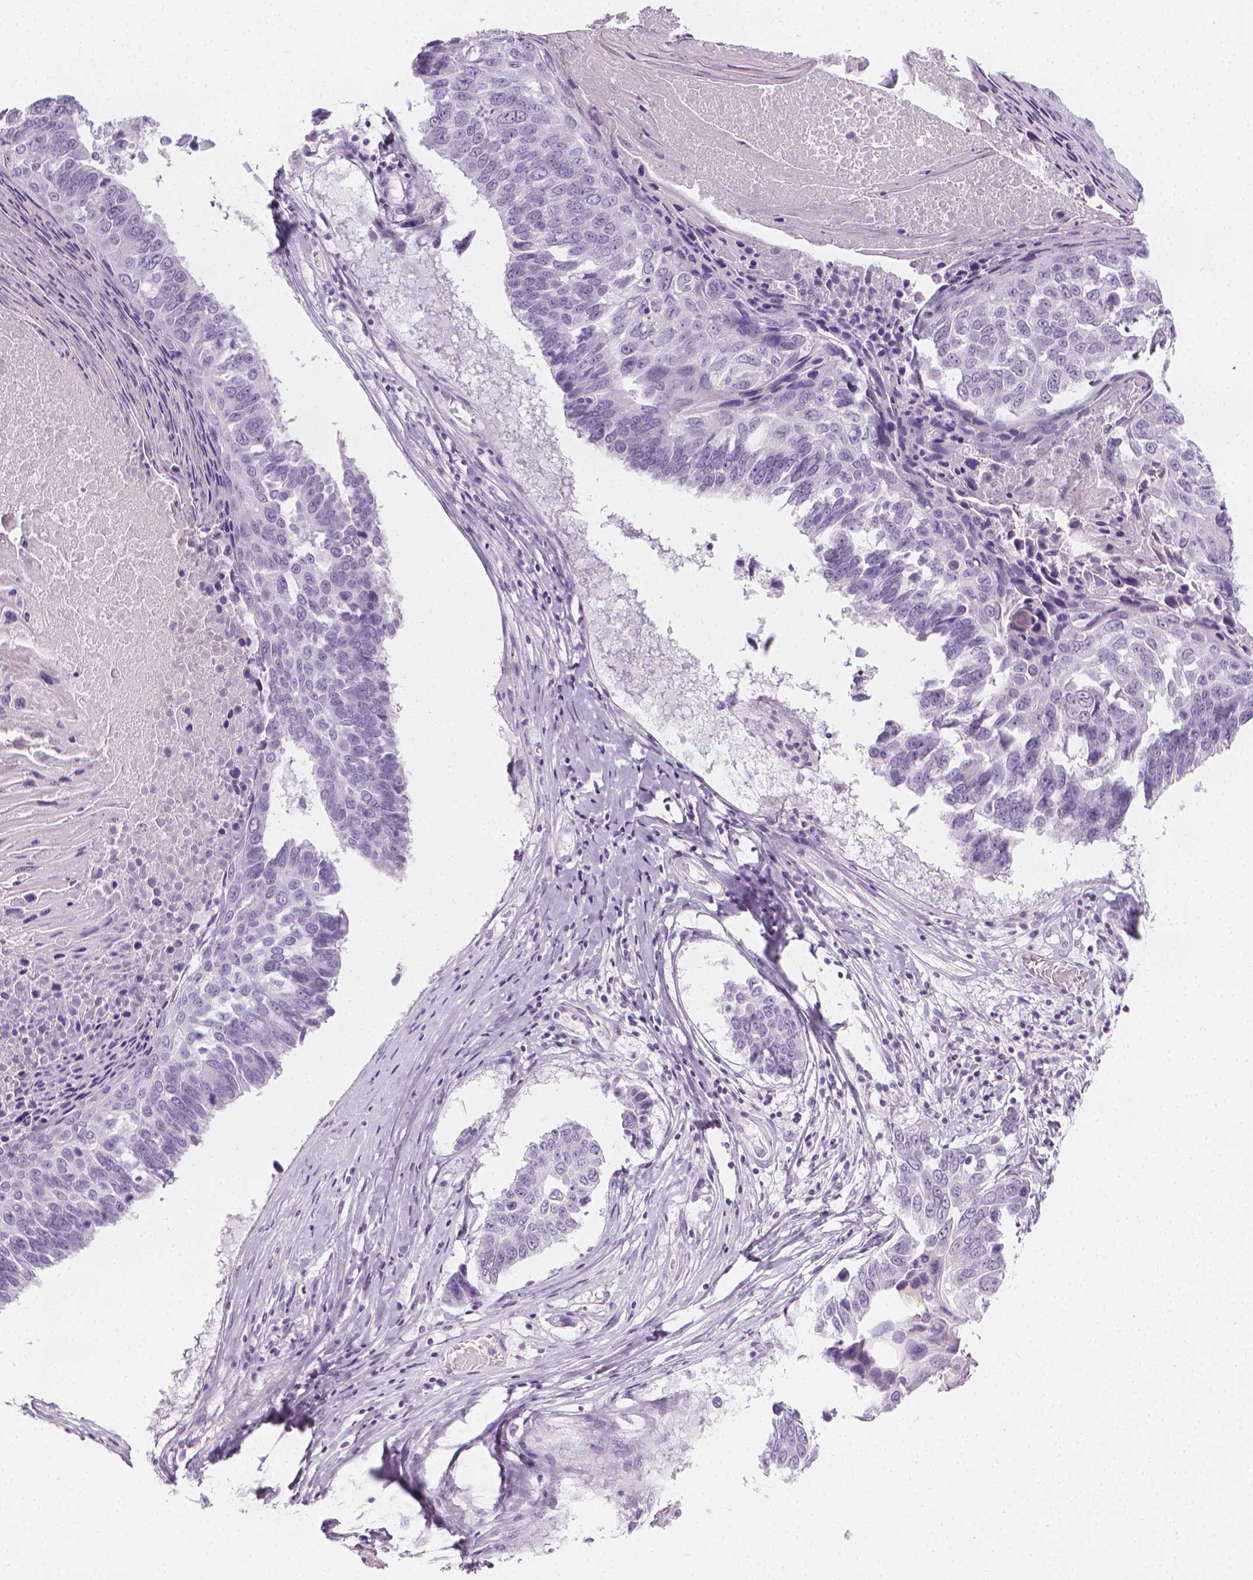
{"staining": {"intensity": "negative", "quantity": "none", "location": "none"}, "tissue": "lung cancer", "cell_type": "Tumor cells", "image_type": "cancer", "snomed": [{"axis": "morphology", "description": "Squamous cell carcinoma, NOS"}, {"axis": "topography", "description": "Lung"}], "caption": "DAB (3,3'-diaminobenzidine) immunohistochemical staining of human lung cancer demonstrates no significant positivity in tumor cells.", "gene": "DCAF8L1", "patient": {"sex": "male", "age": 73}}